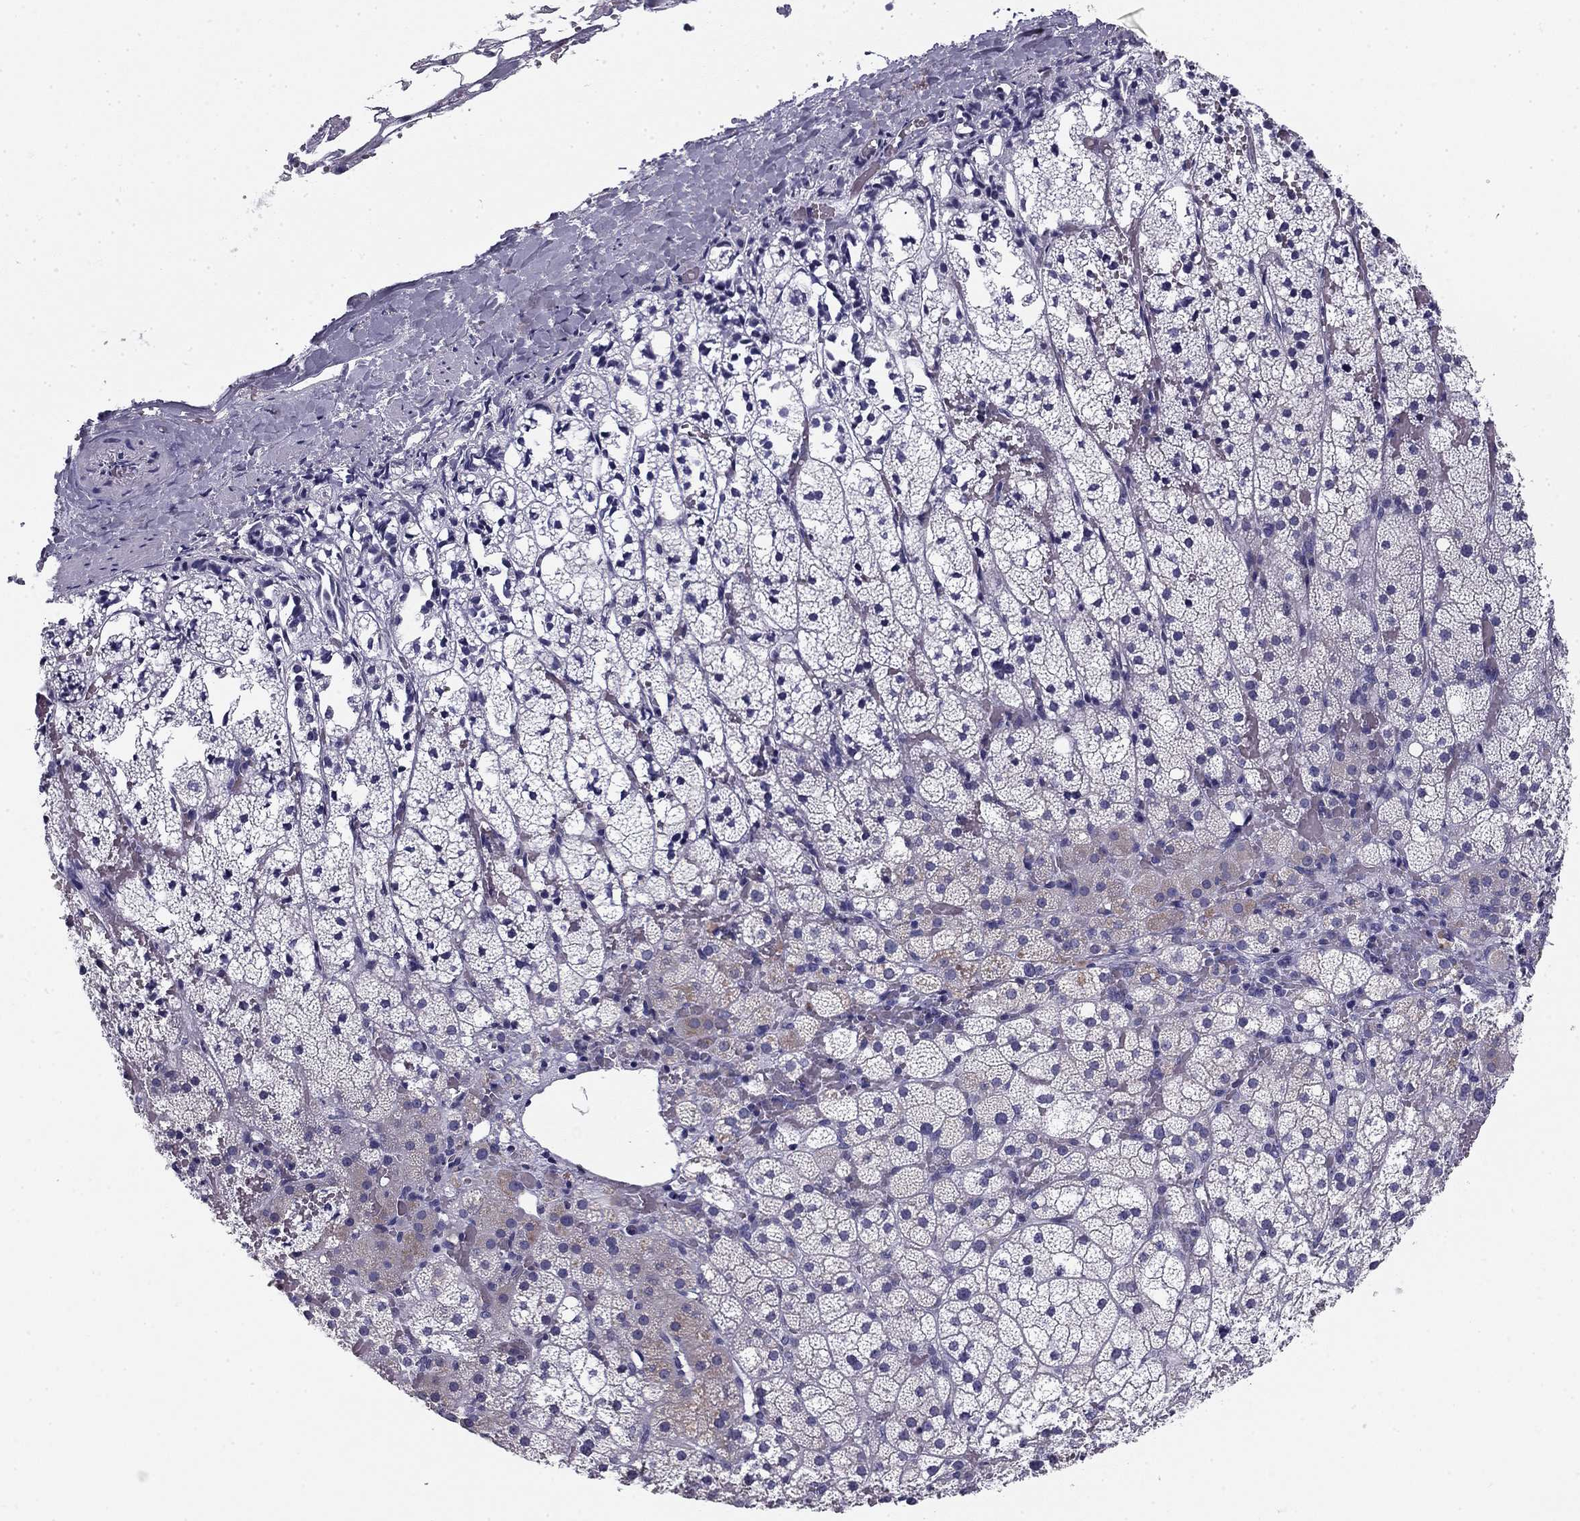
{"staining": {"intensity": "weak", "quantity": "<25%", "location": "cytoplasmic/membranous"}, "tissue": "adrenal gland", "cell_type": "Glandular cells", "image_type": "normal", "snomed": [{"axis": "morphology", "description": "Normal tissue, NOS"}, {"axis": "topography", "description": "Adrenal gland"}], "caption": "The immunohistochemistry (IHC) micrograph has no significant expression in glandular cells of adrenal gland. (Brightfield microscopy of DAB (3,3'-diaminobenzidine) immunohistochemistry (IHC) at high magnification).", "gene": "FLNC", "patient": {"sex": "male", "age": 53}}